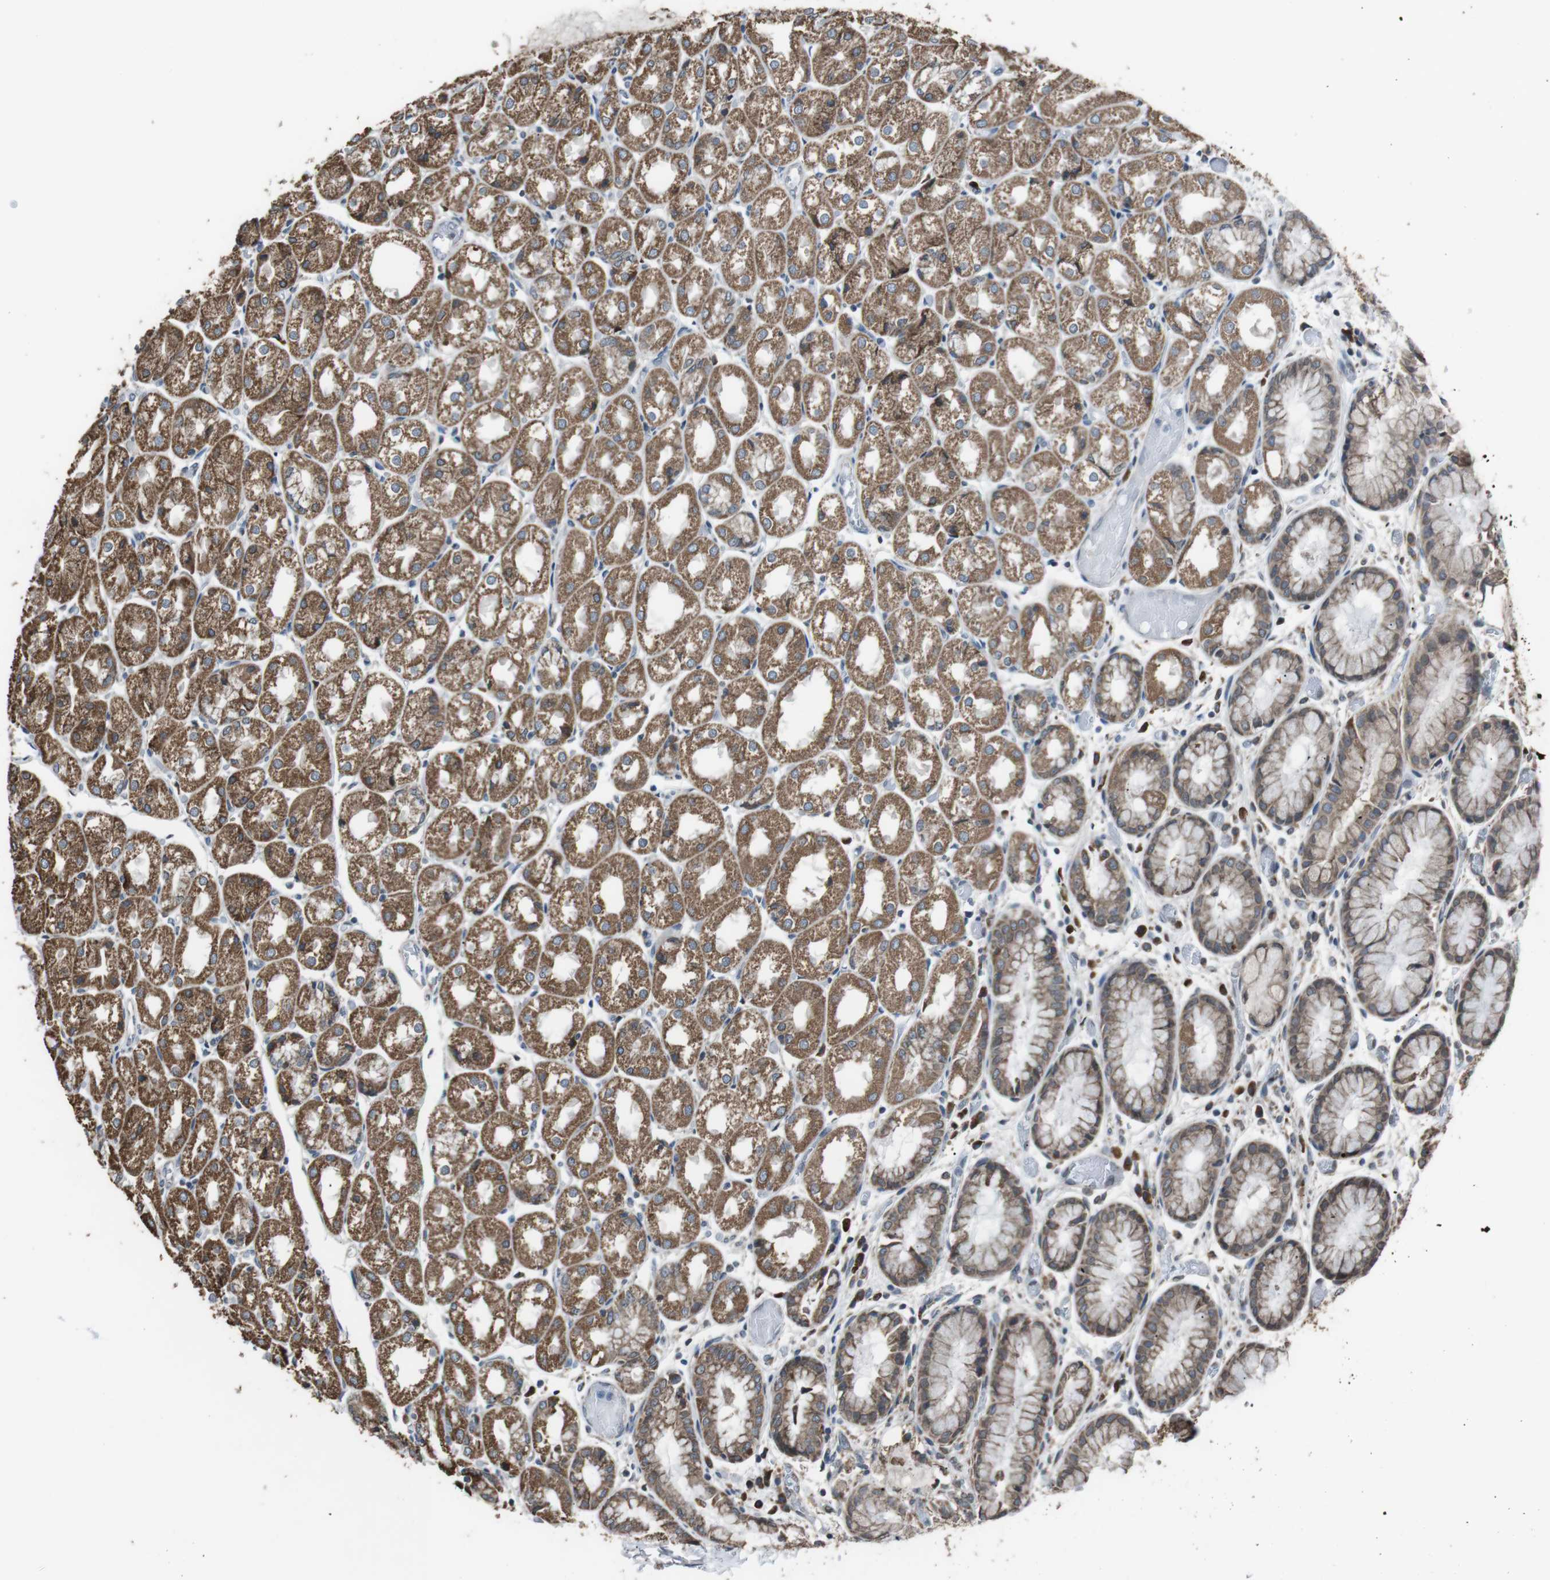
{"staining": {"intensity": "moderate", "quantity": ">75%", "location": "cytoplasmic/membranous"}, "tissue": "stomach", "cell_type": "Glandular cells", "image_type": "normal", "snomed": [{"axis": "morphology", "description": "Normal tissue, NOS"}, {"axis": "topography", "description": "Stomach, upper"}], "caption": "Human stomach stained with a brown dye exhibits moderate cytoplasmic/membranous positive expression in about >75% of glandular cells.", "gene": "CISD2", "patient": {"sex": "male", "age": 72}}